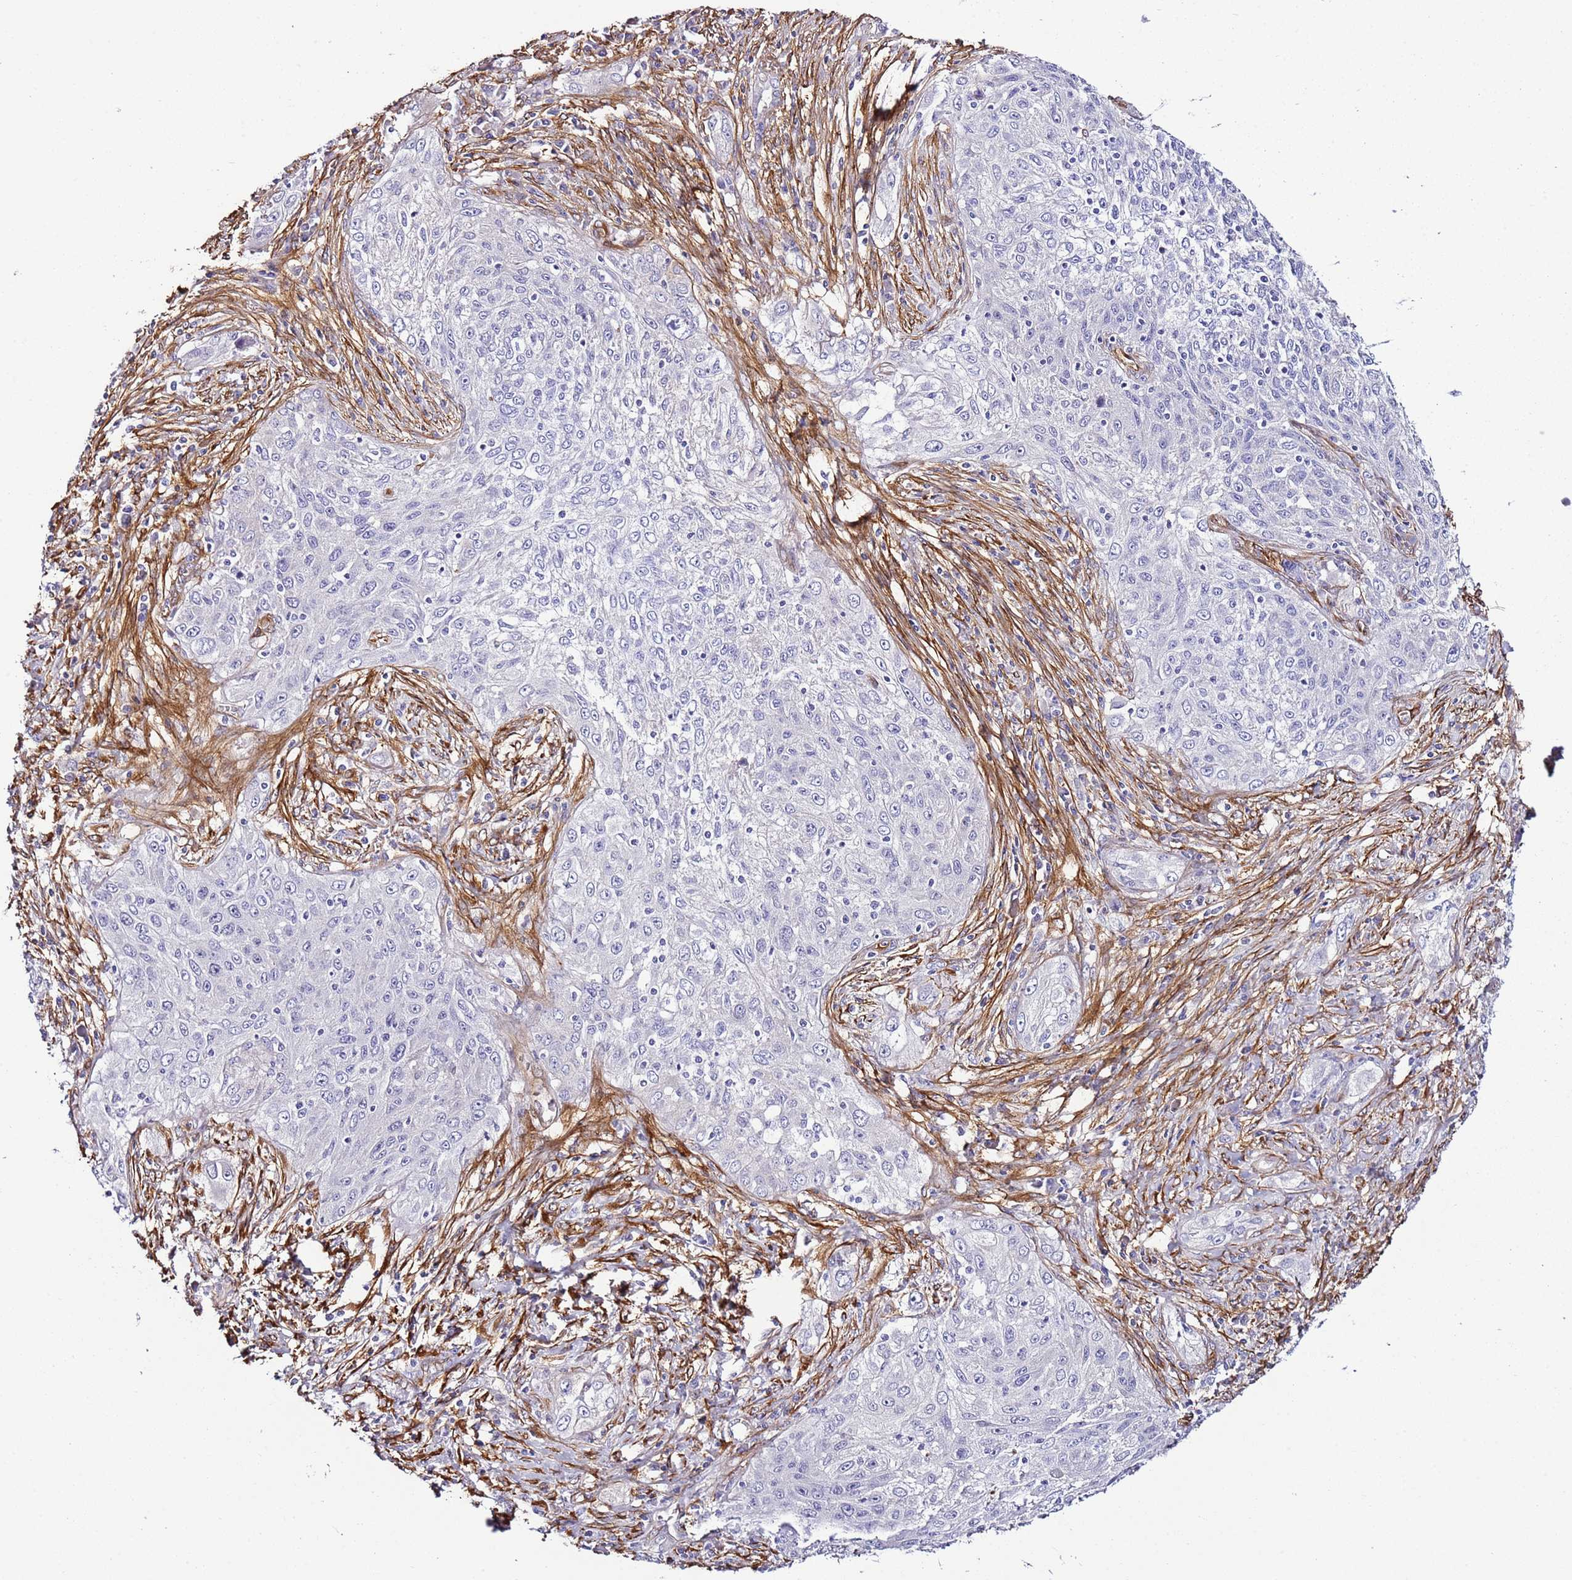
{"staining": {"intensity": "negative", "quantity": "none", "location": "none"}, "tissue": "lung cancer", "cell_type": "Tumor cells", "image_type": "cancer", "snomed": [{"axis": "morphology", "description": "Squamous cell carcinoma, NOS"}, {"axis": "topography", "description": "Lung"}], "caption": "The image demonstrates no significant positivity in tumor cells of lung cancer.", "gene": "FAM174C", "patient": {"sex": "female", "age": 69}}